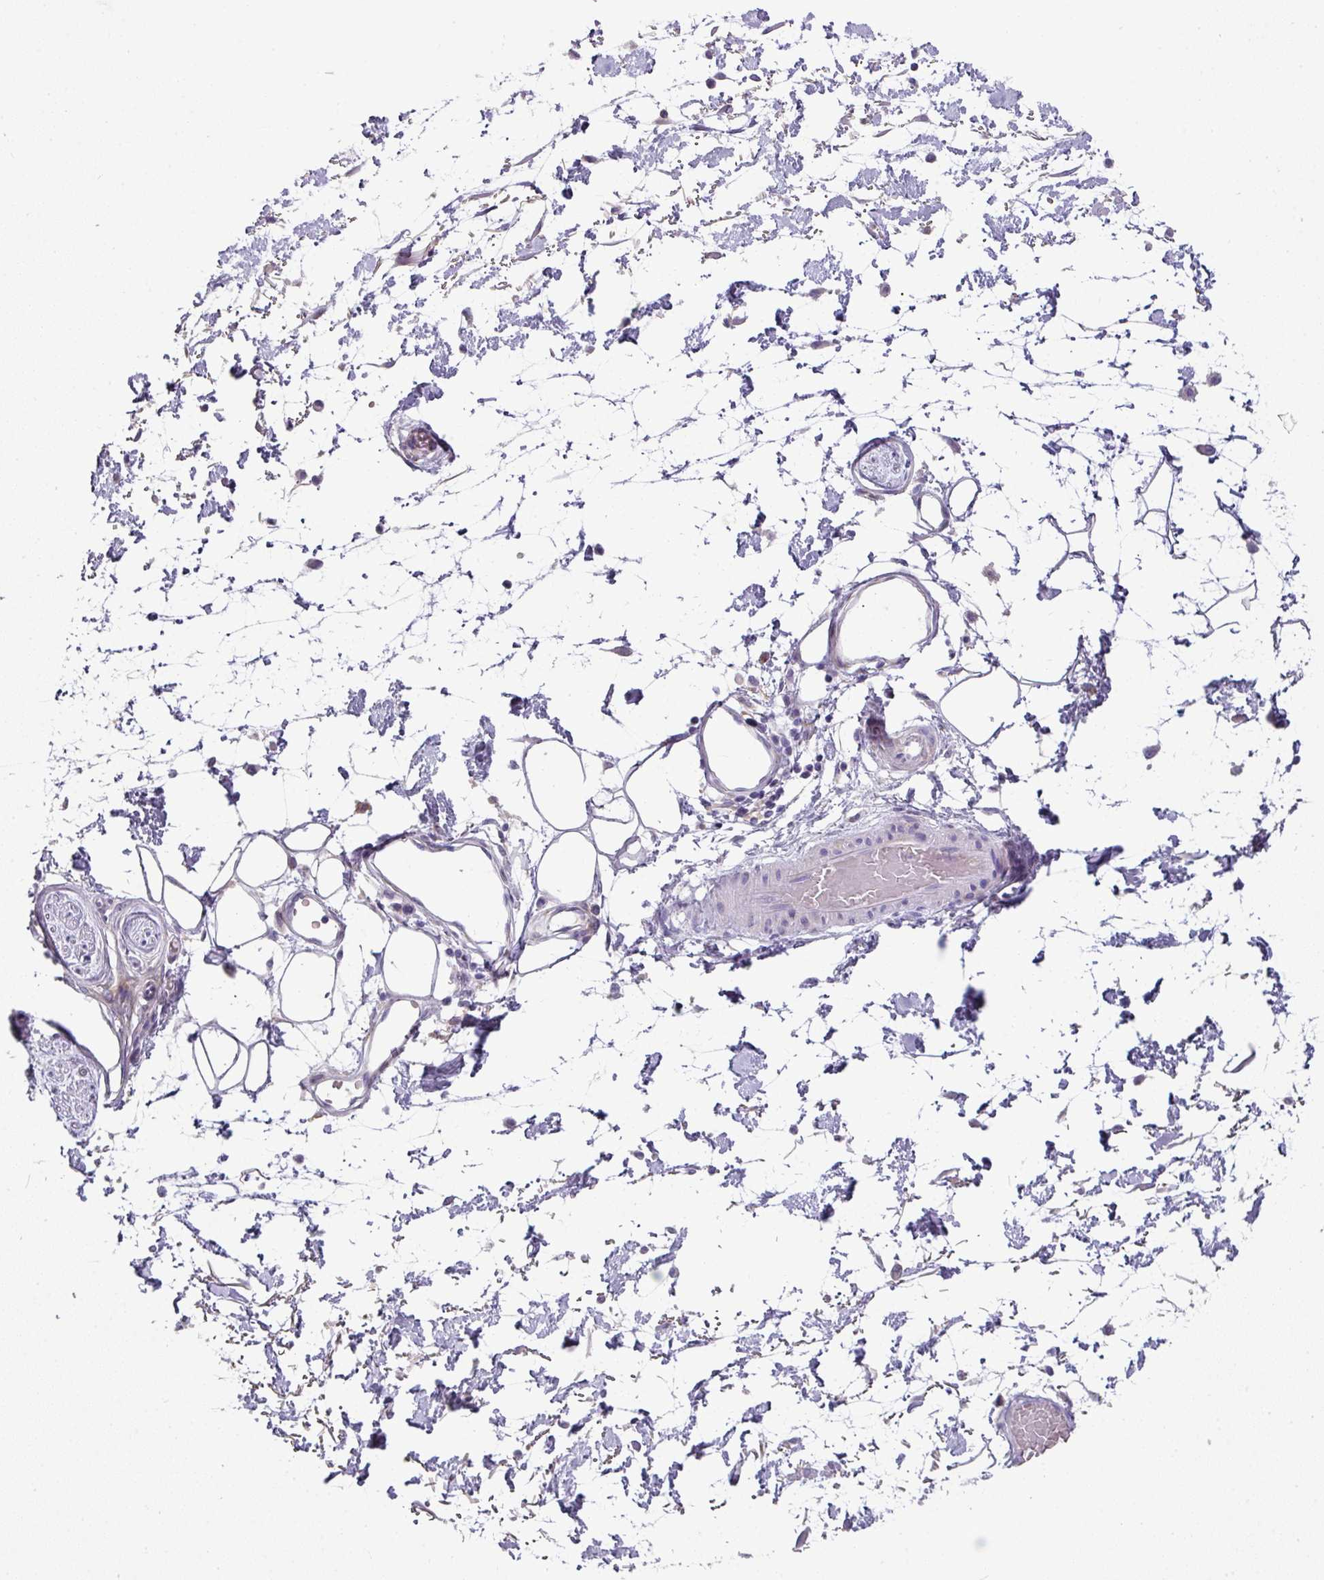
{"staining": {"intensity": "negative", "quantity": "none", "location": "none"}, "tissue": "adipose tissue", "cell_type": "Adipocytes", "image_type": "normal", "snomed": [{"axis": "morphology", "description": "Normal tissue, NOS"}, {"axis": "topography", "description": "Vulva"}, {"axis": "topography", "description": "Peripheral nerve tissue"}], "caption": "High power microscopy image of an immunohistochemistry image of normal adipose tissue, revealing no significant positivity in adipocytes. Brightfield microscopy of immunohistochemistry stained with DAB (3,3'-diaminobenzidine) (brown) and hematoxylin (blue), captured at high magnification.", "gene": "FGF17", "patient": {"sex": "female", "age": 68}}